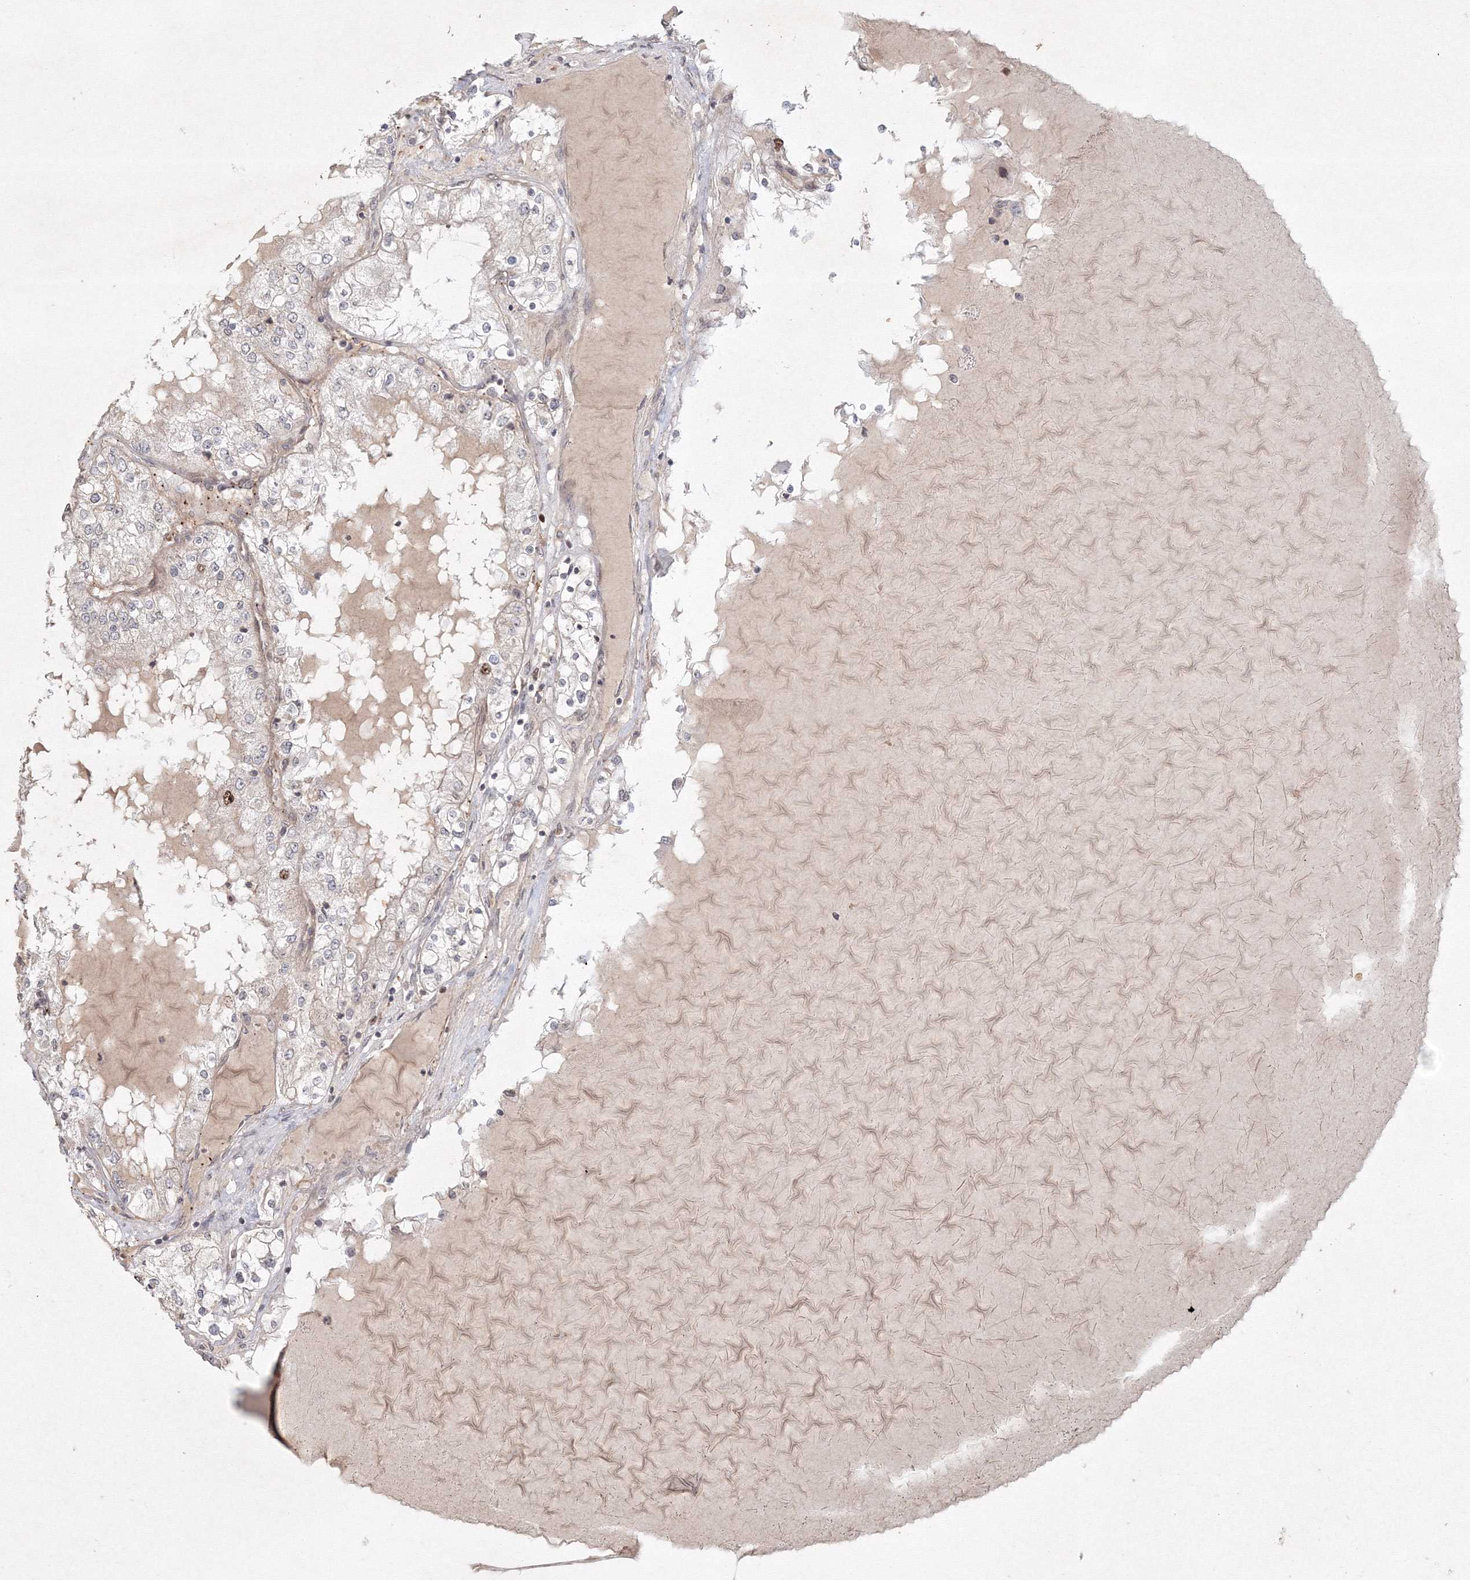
{"staining": {"intensity": "weak", "quantity": "<25%", "location": "nuclear"}, "tissue": "renal cancer", "cell_type": "Tumor cells", "image_type": "cancer", "snomed": [{"axis": "morphology", "description": "Adenocarcinoma, NOS"}, {"axis": "topography", "description": "Kidney"}], "caption": "High power microscopy histopathology image of an immunohistochemistry (IHC) image of renal cancer, revealing no significant positivity in tumor cells.", "gene": "KIF20A", "patient": {"sex": "male", "age": 68}}